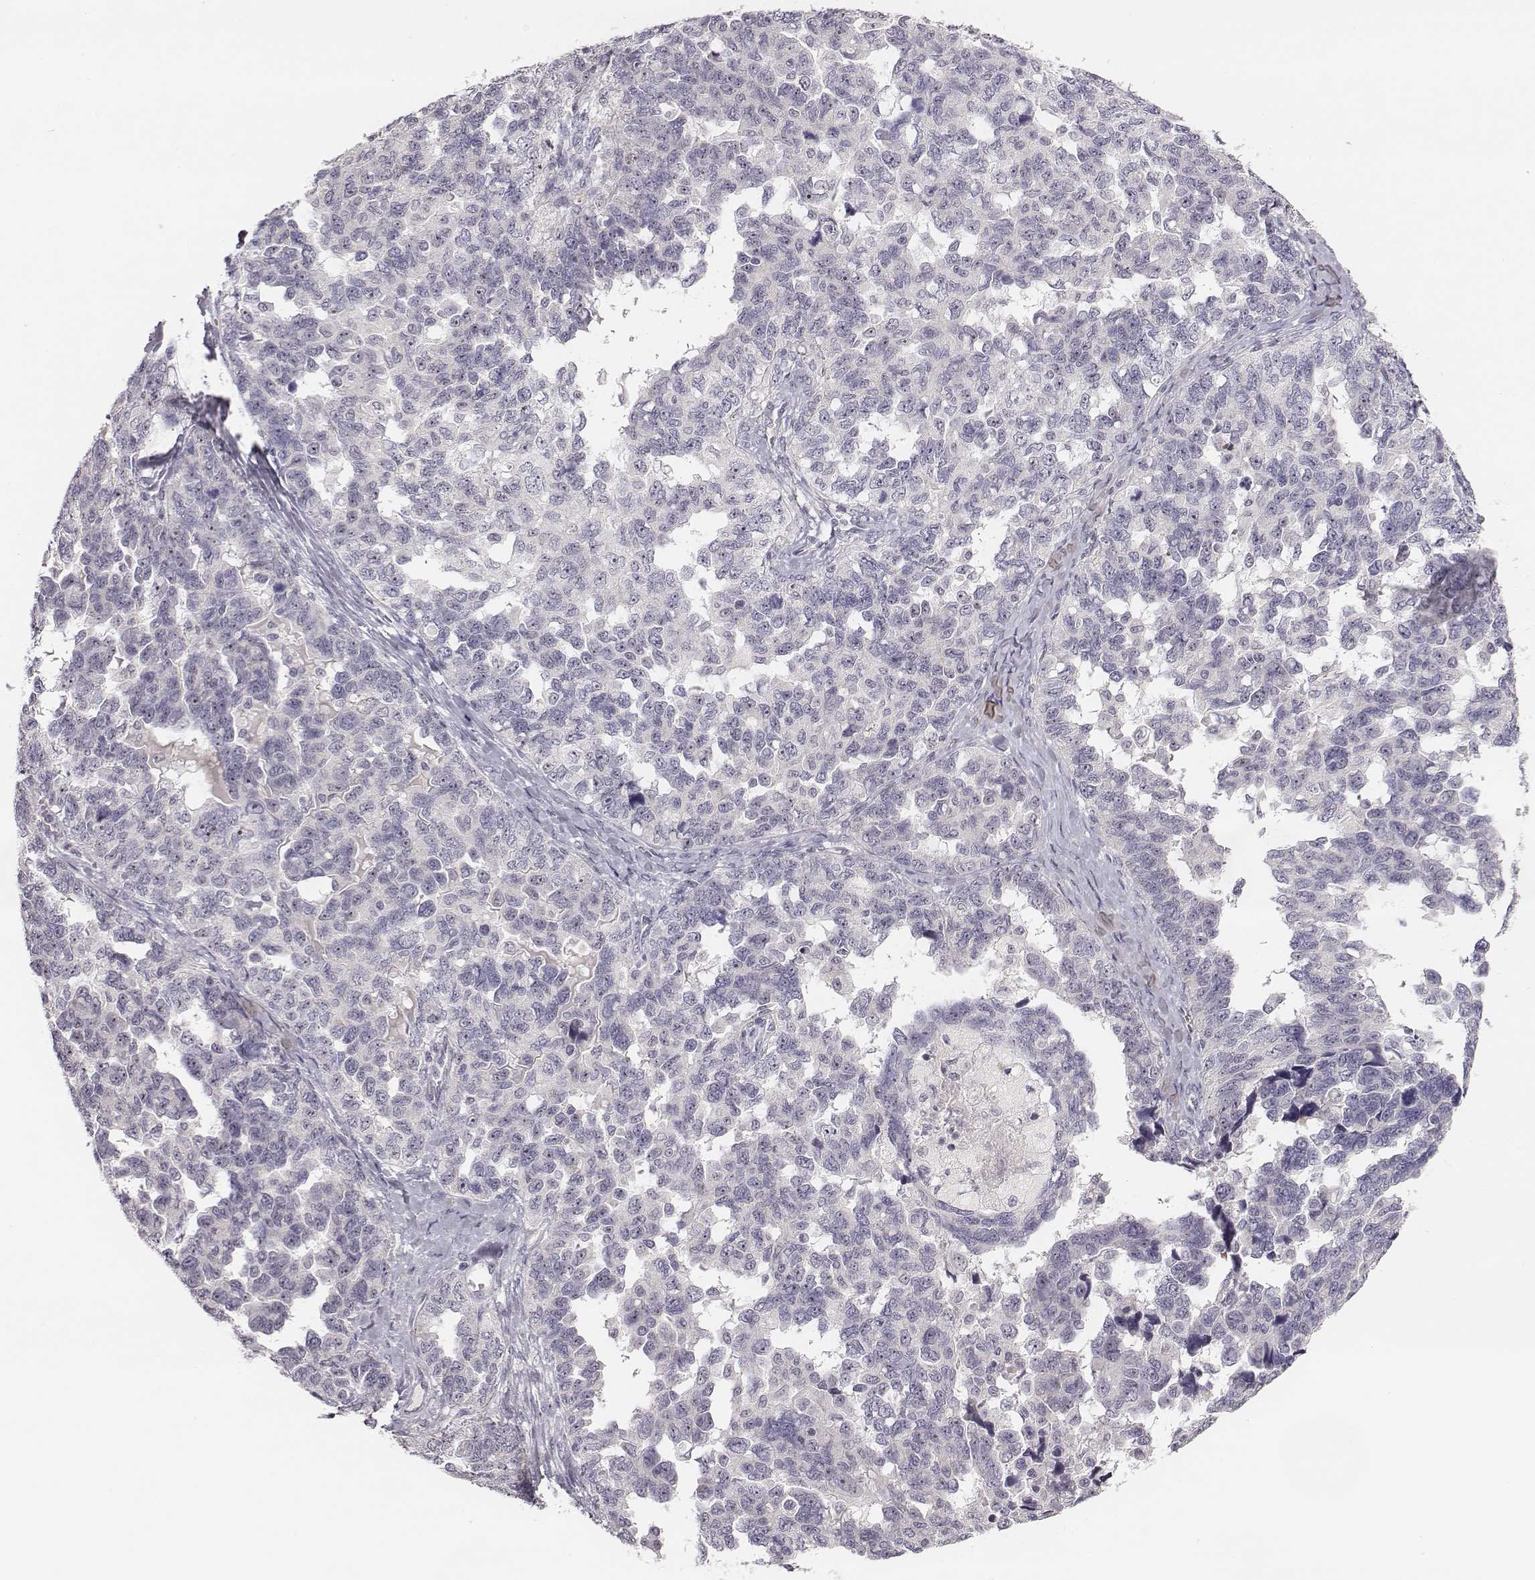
{"staining": {"intensity": "negative", "quantity": "none", "location": "none"}, "tissue": "ovarian cancer", "cell_type": "Tumor cells", "image_type": "cancer", "snomed": [{"axis": "morphology", "description": "Cystadenocarcinoma, serous, NOS"}, {"axis": "topography", "description": "Ovary"}], "caption": "Tumor cells are negative for brown protein staining in ovarian cancer (serous cystadenocarcinoma). (Immunohistochemistry (ihc), brightfield microscopy, high magnification).", "gene": "NIFK", "patient": {"sex": "female", "age": 69}}